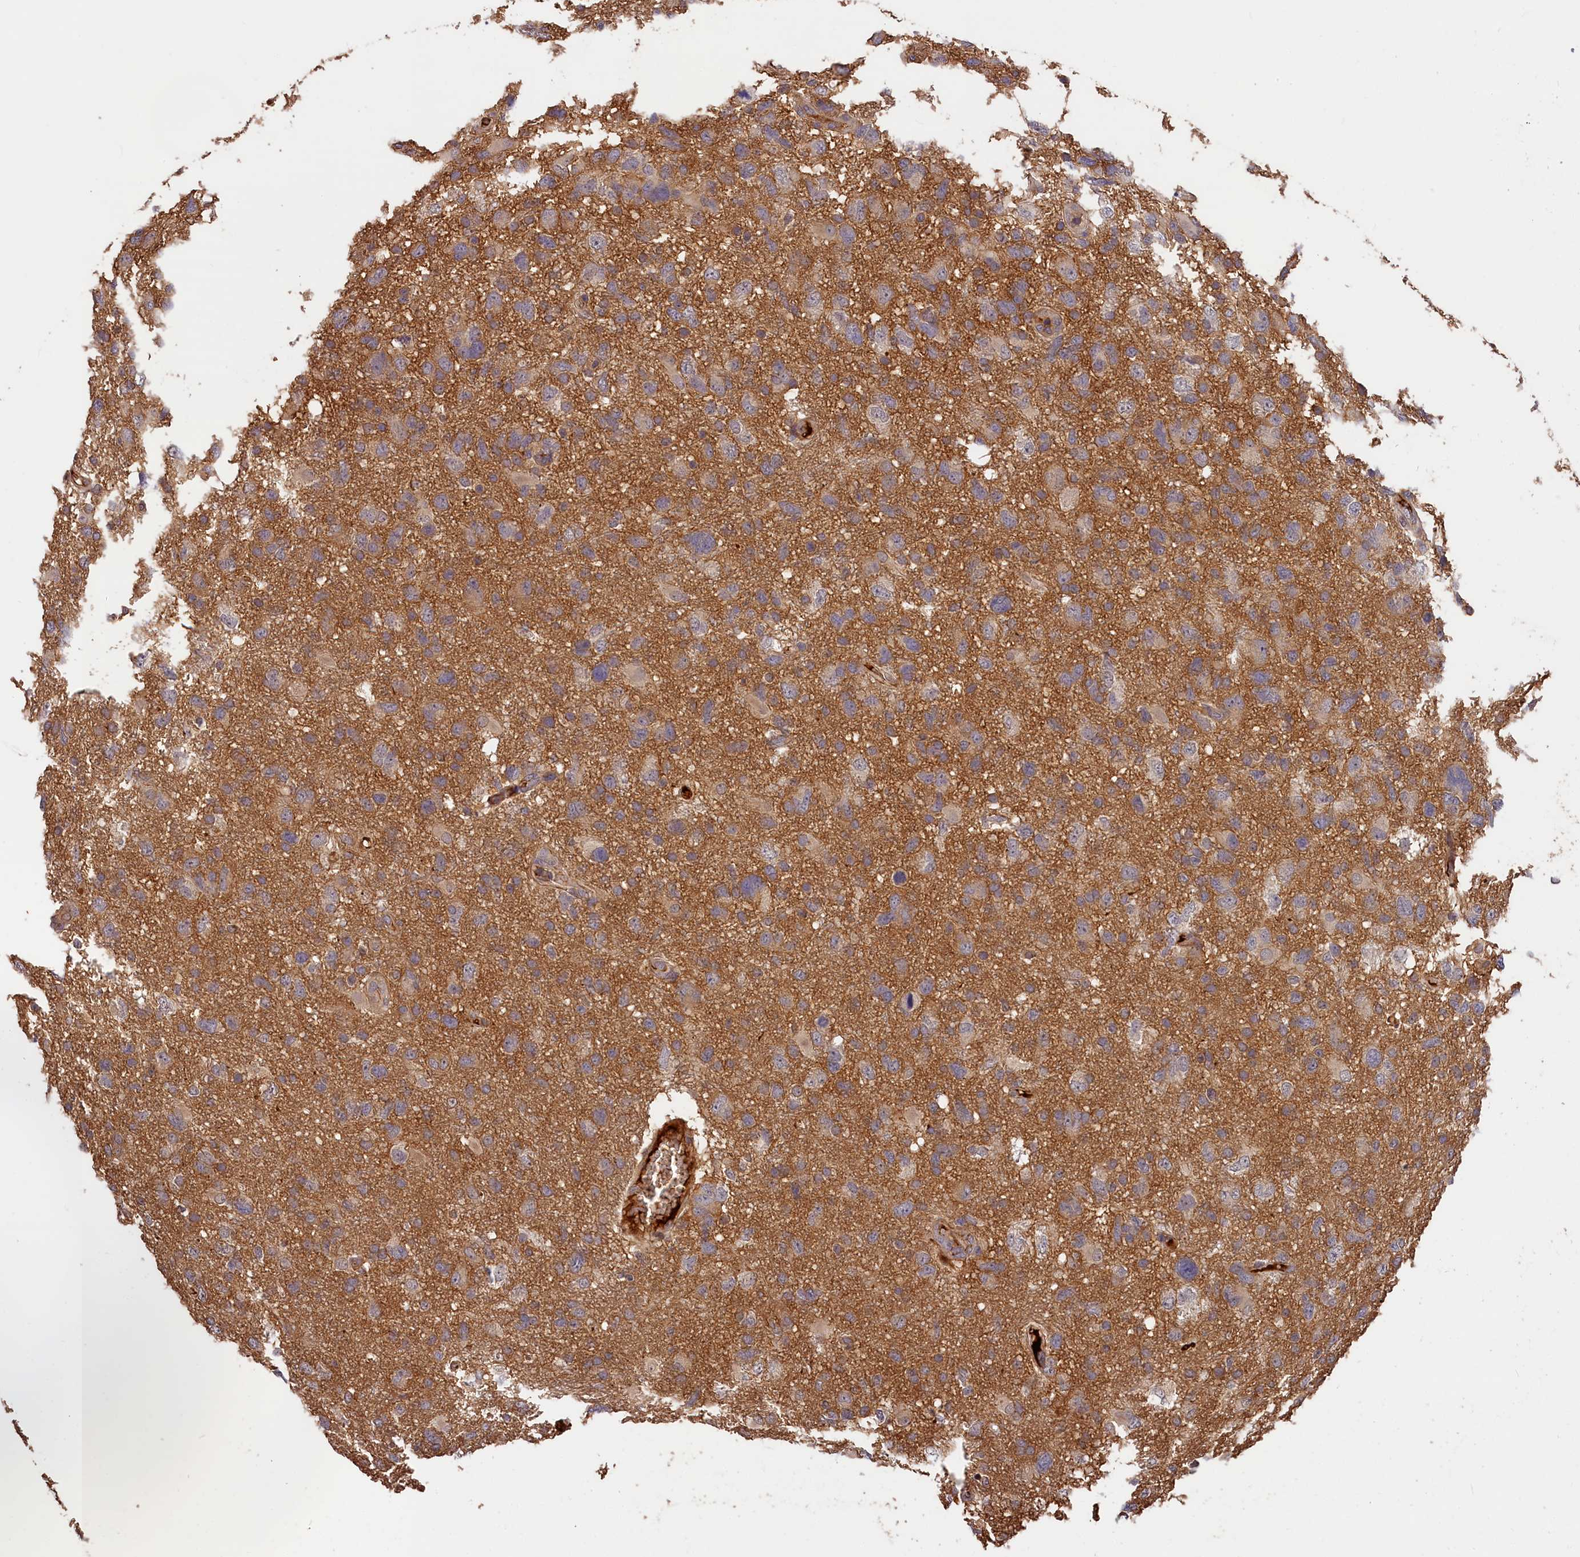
{"staining": {"intensity": "weak", "quantity": "<25%", "location": "cytoplasmic/membranous"}, "tissue": "glioma", "cell_type": "Tumor cells", "image_type": "cancer", "snomed": [{"axis": "morphology", "description": "Glioma, malignant, High grade"}, {"axis": "topography", "description": "Brain"}], "caption": "A high-resolution histopathology image shows immunohistochemistry staining of malignant glioma (high-grade), which displays no significant positivity in tumor cells.", "gene": "ITIH1", "patient": {"sex": "male", "age": 61}}